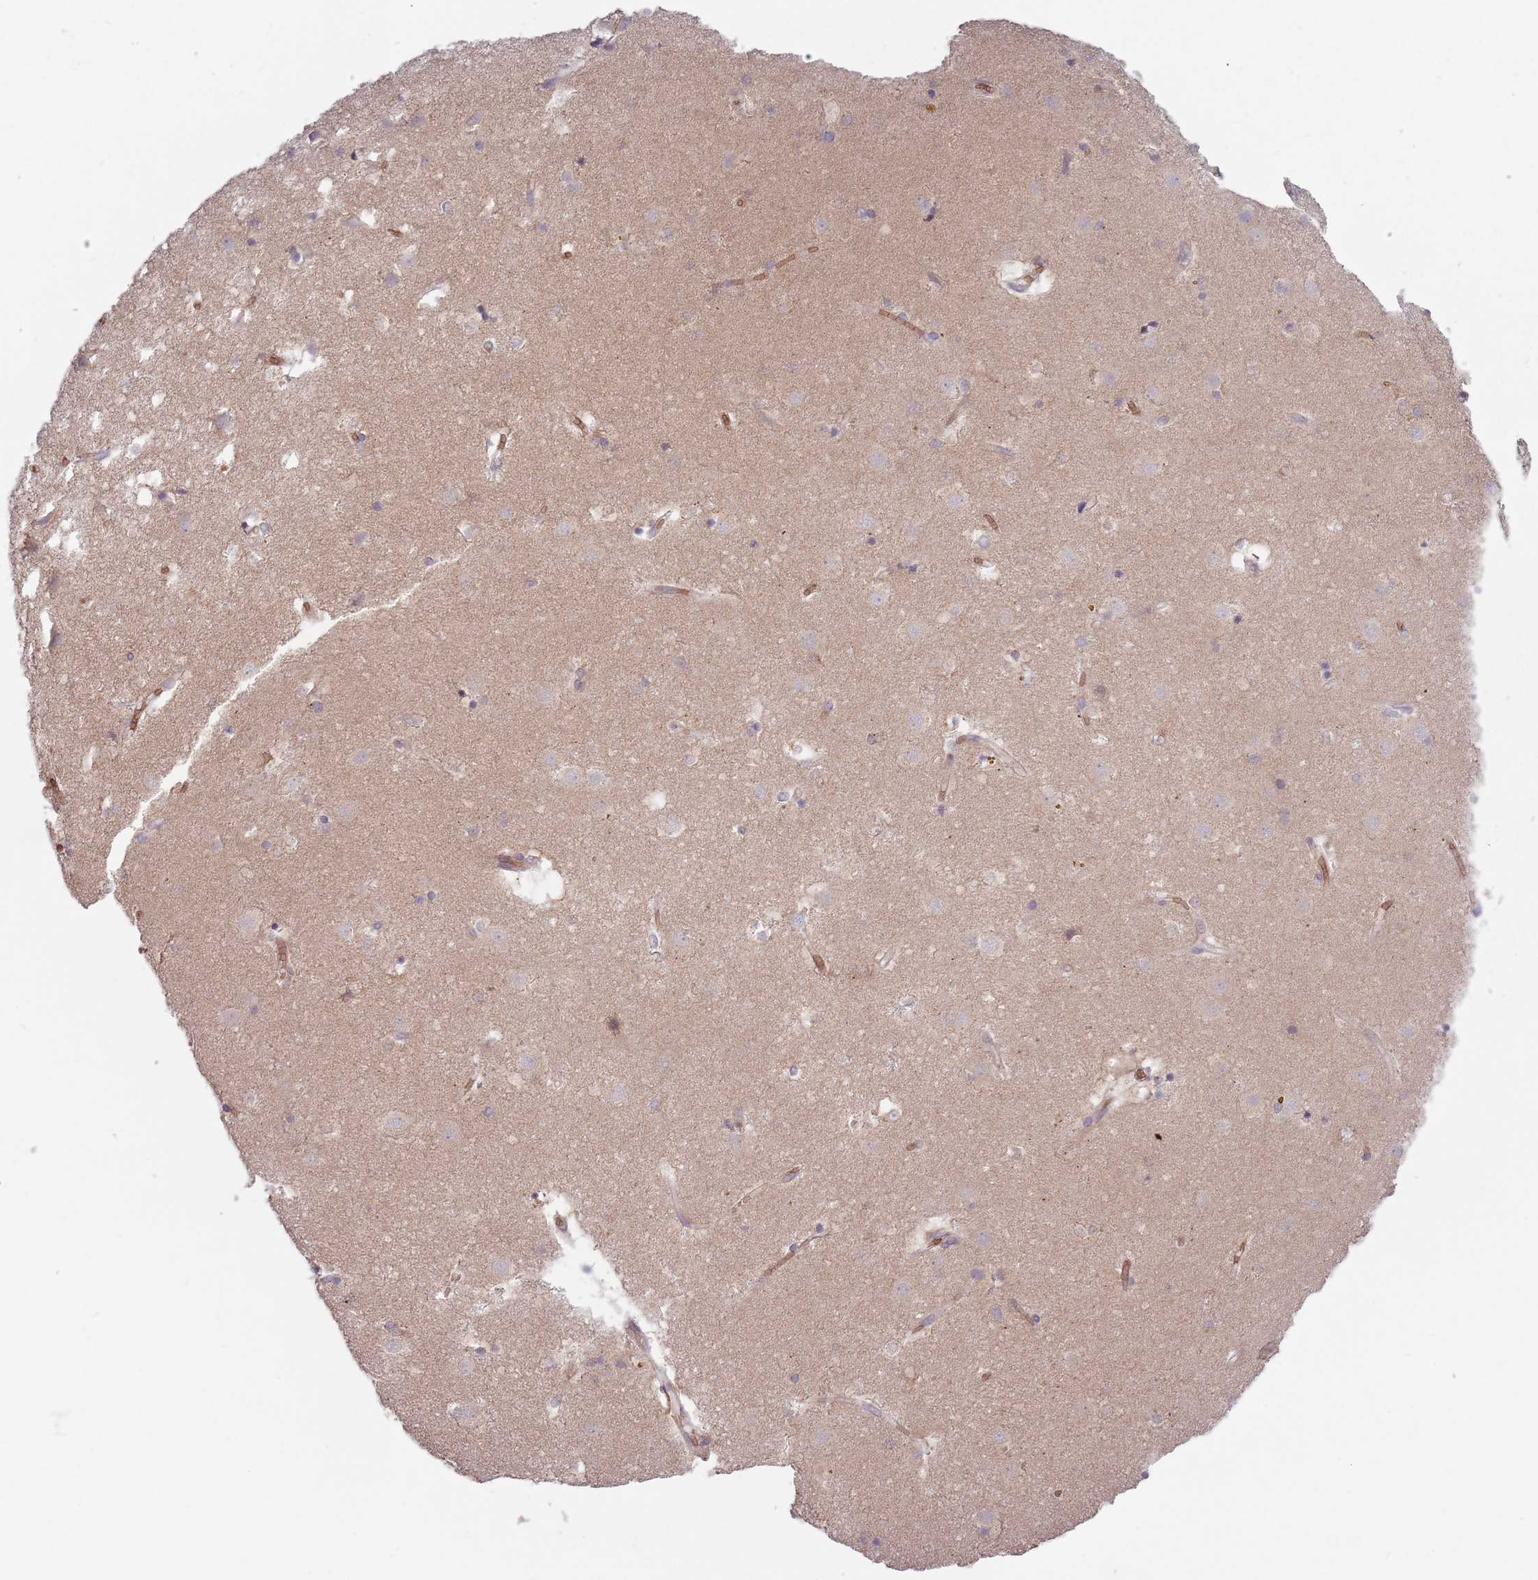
{"staining": {"intensity": "weak", "quantity": "<25%", "location": "cytoplasmic/membranous"}, "tissue": "caudate", "cell_type": "Glial cells", "image_type": "normal", "snomed": [{"axis": "morphology", "description": "Normal tissue, NOS"}, {"axis": "topography", "description": "Lateral ventricle wall"}], "caption": "Glial cells show no significant protein staining in unremarkable caudate. (DAB (3,3'-diaminobenzidine) IHC visualized using brightfield microscopy, high magnification).", "gene": "ASB13", "patient": {"sex": "male", "age": 70}}